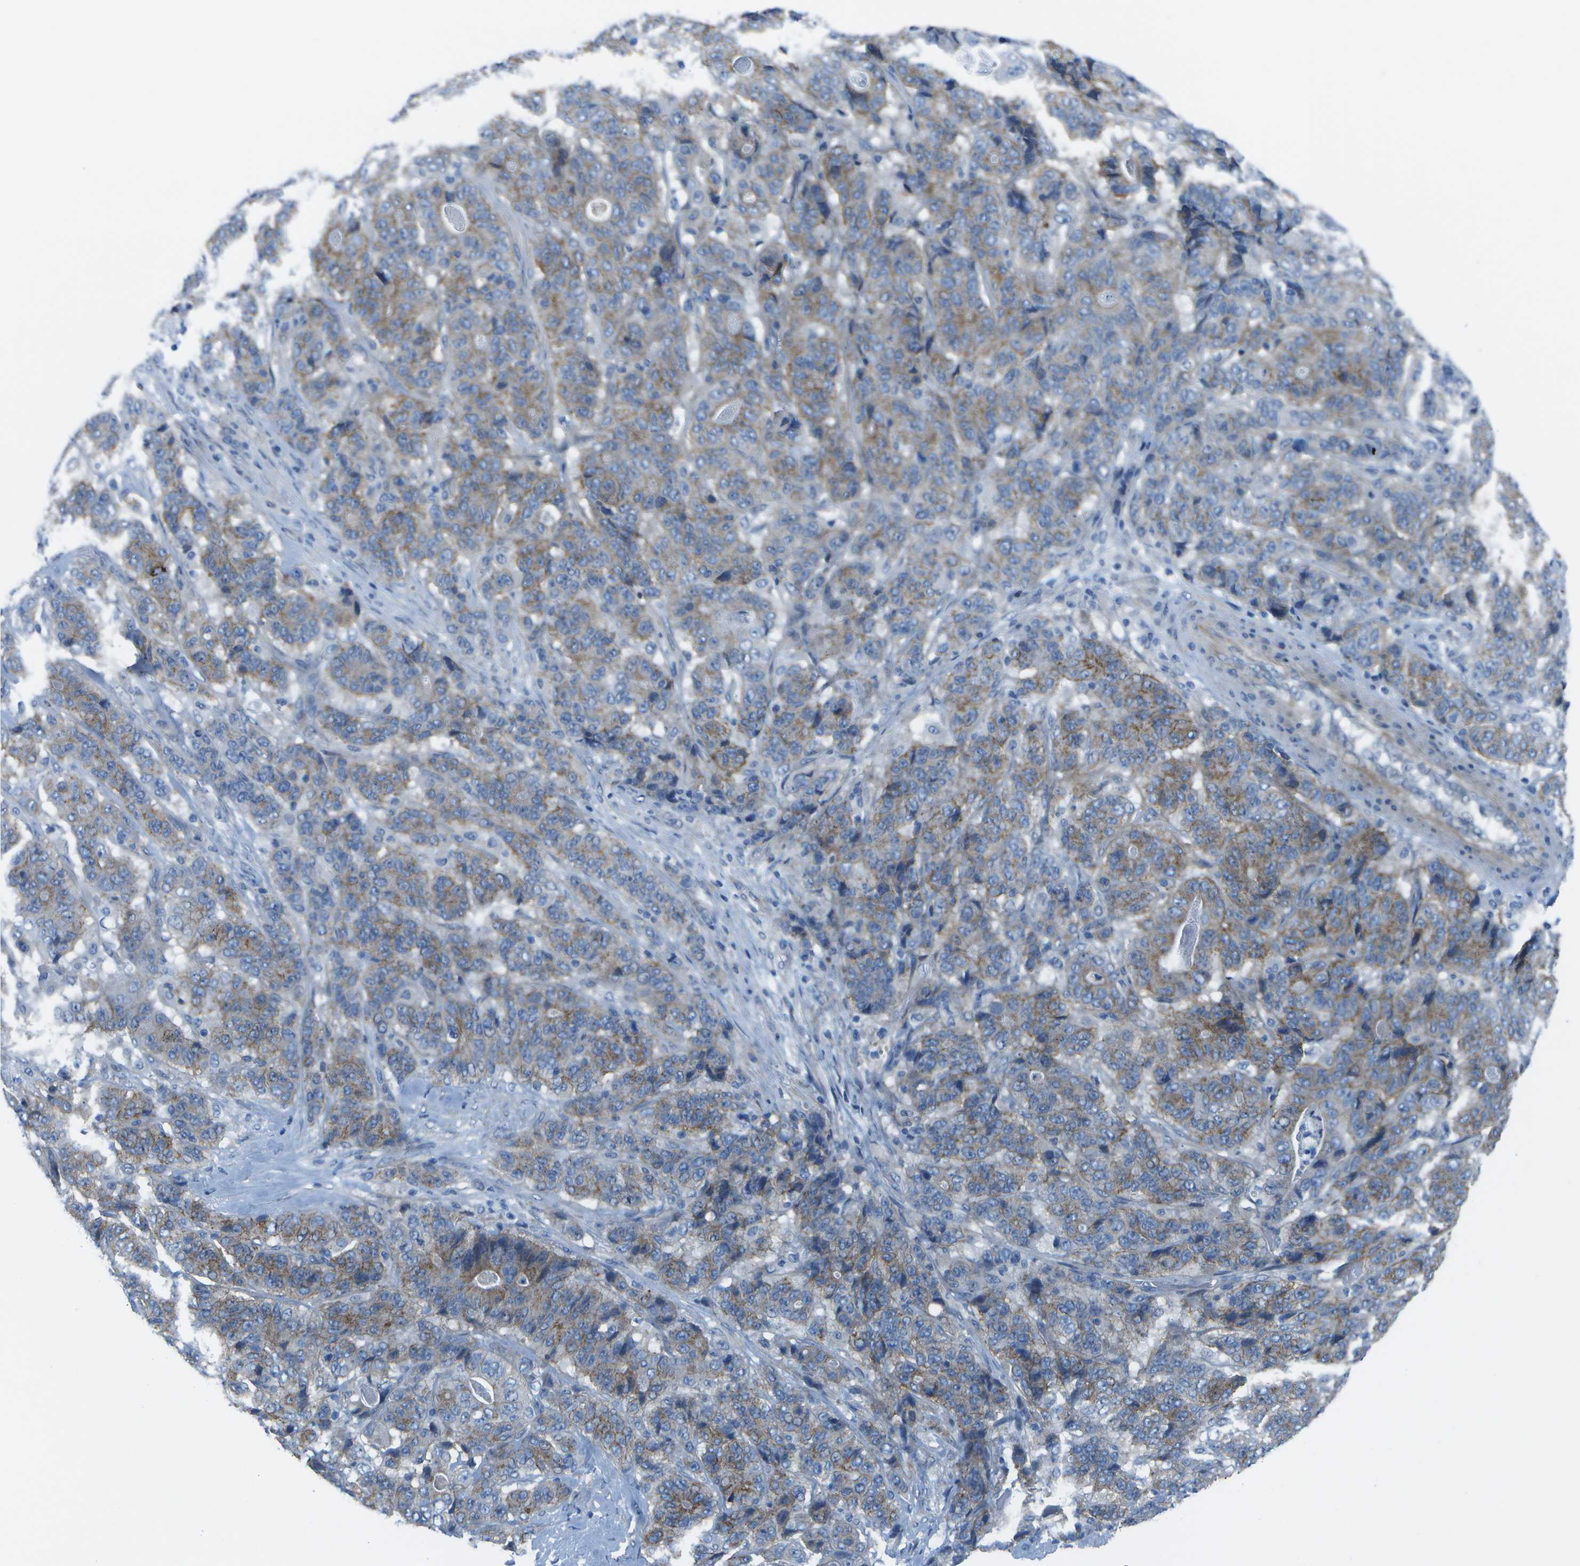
{"staining": {"intensity": "moderate", "quantity": ">75%", "location": "cytoplasmic/membranous"}, "tissue": "stomach cancer", "cell_type": "Tumor cells", "image_type": "cancer", "snomed": [{"axis": "morphology", "description": "Adenocarcinoma, NOS"}, {"axis": "topography", "description": "Stomach"}], "caption": "Stomach cancer stained with immunohistochemistry displays moderate cytoplasmic/membranous expression in about >75% of tumor cells.", "gene": "SORBS3", "patient": {"sex": "female", "age": 73}}